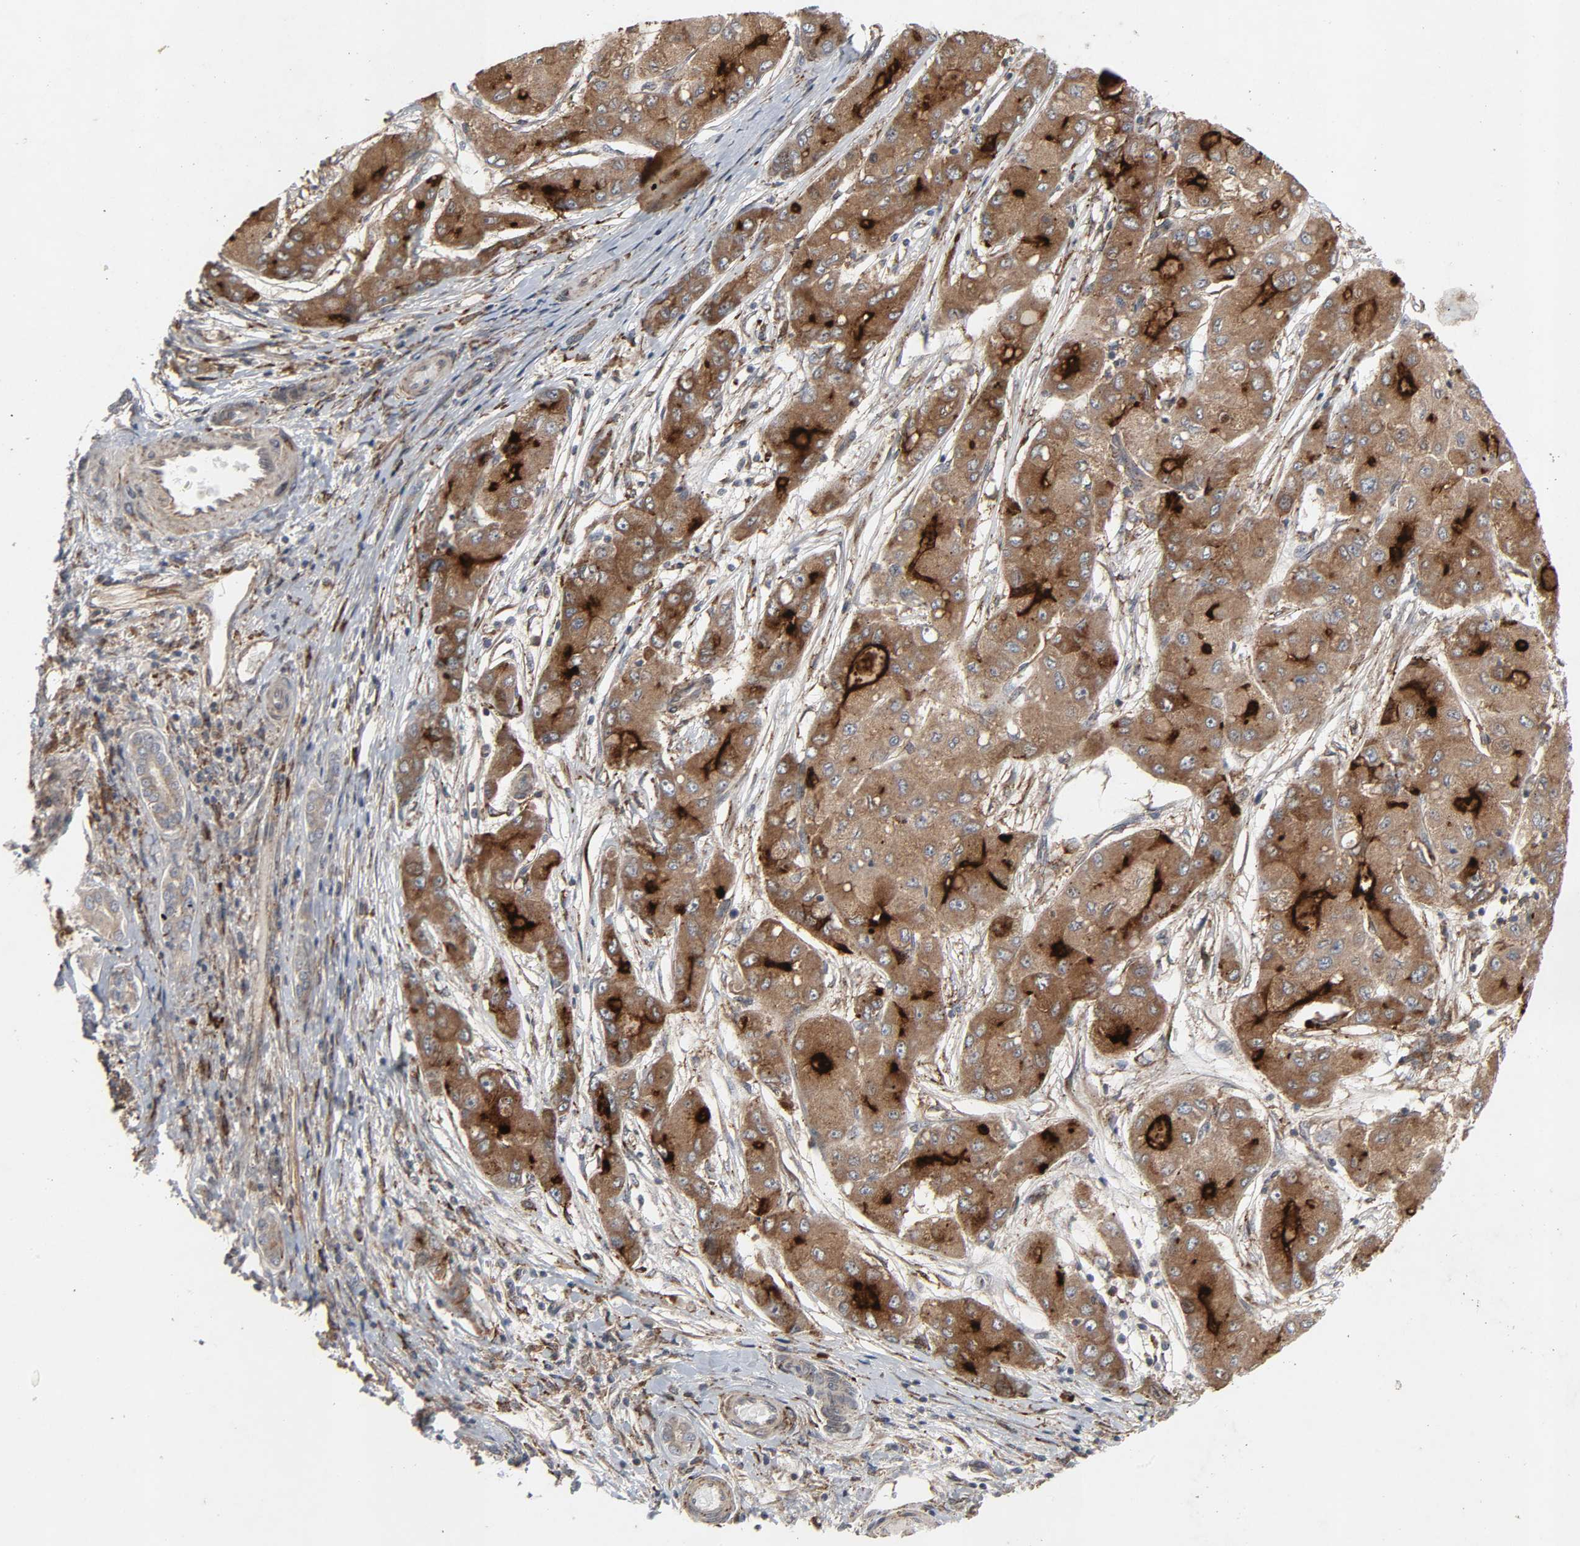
{"staining": {"intensity": "moderate", "quantity": ">75%", "location": "cytoplasmic/membranous"}, "tissue": "liver cancer", "cell_type": "Tumor cells", "image_type": "cancer", "snomed": [{"axis": "morphology", "description": "Carcinoma, Hepatocellular, NOS"}, {"axis": "topography", "description": "Liver"}], "caption": "High-power microscopy captured an IHC histopathology image of liver cancer (hepatocellular carcinoma), revealing moderate cytoplasmic/membranous staining in about >75% of tumor cells. The protein of interest is shown in brown color, while the nuclei are stained blue.", "gene": "ADCY4", "patient": {"sex": "male", "age": 80}}